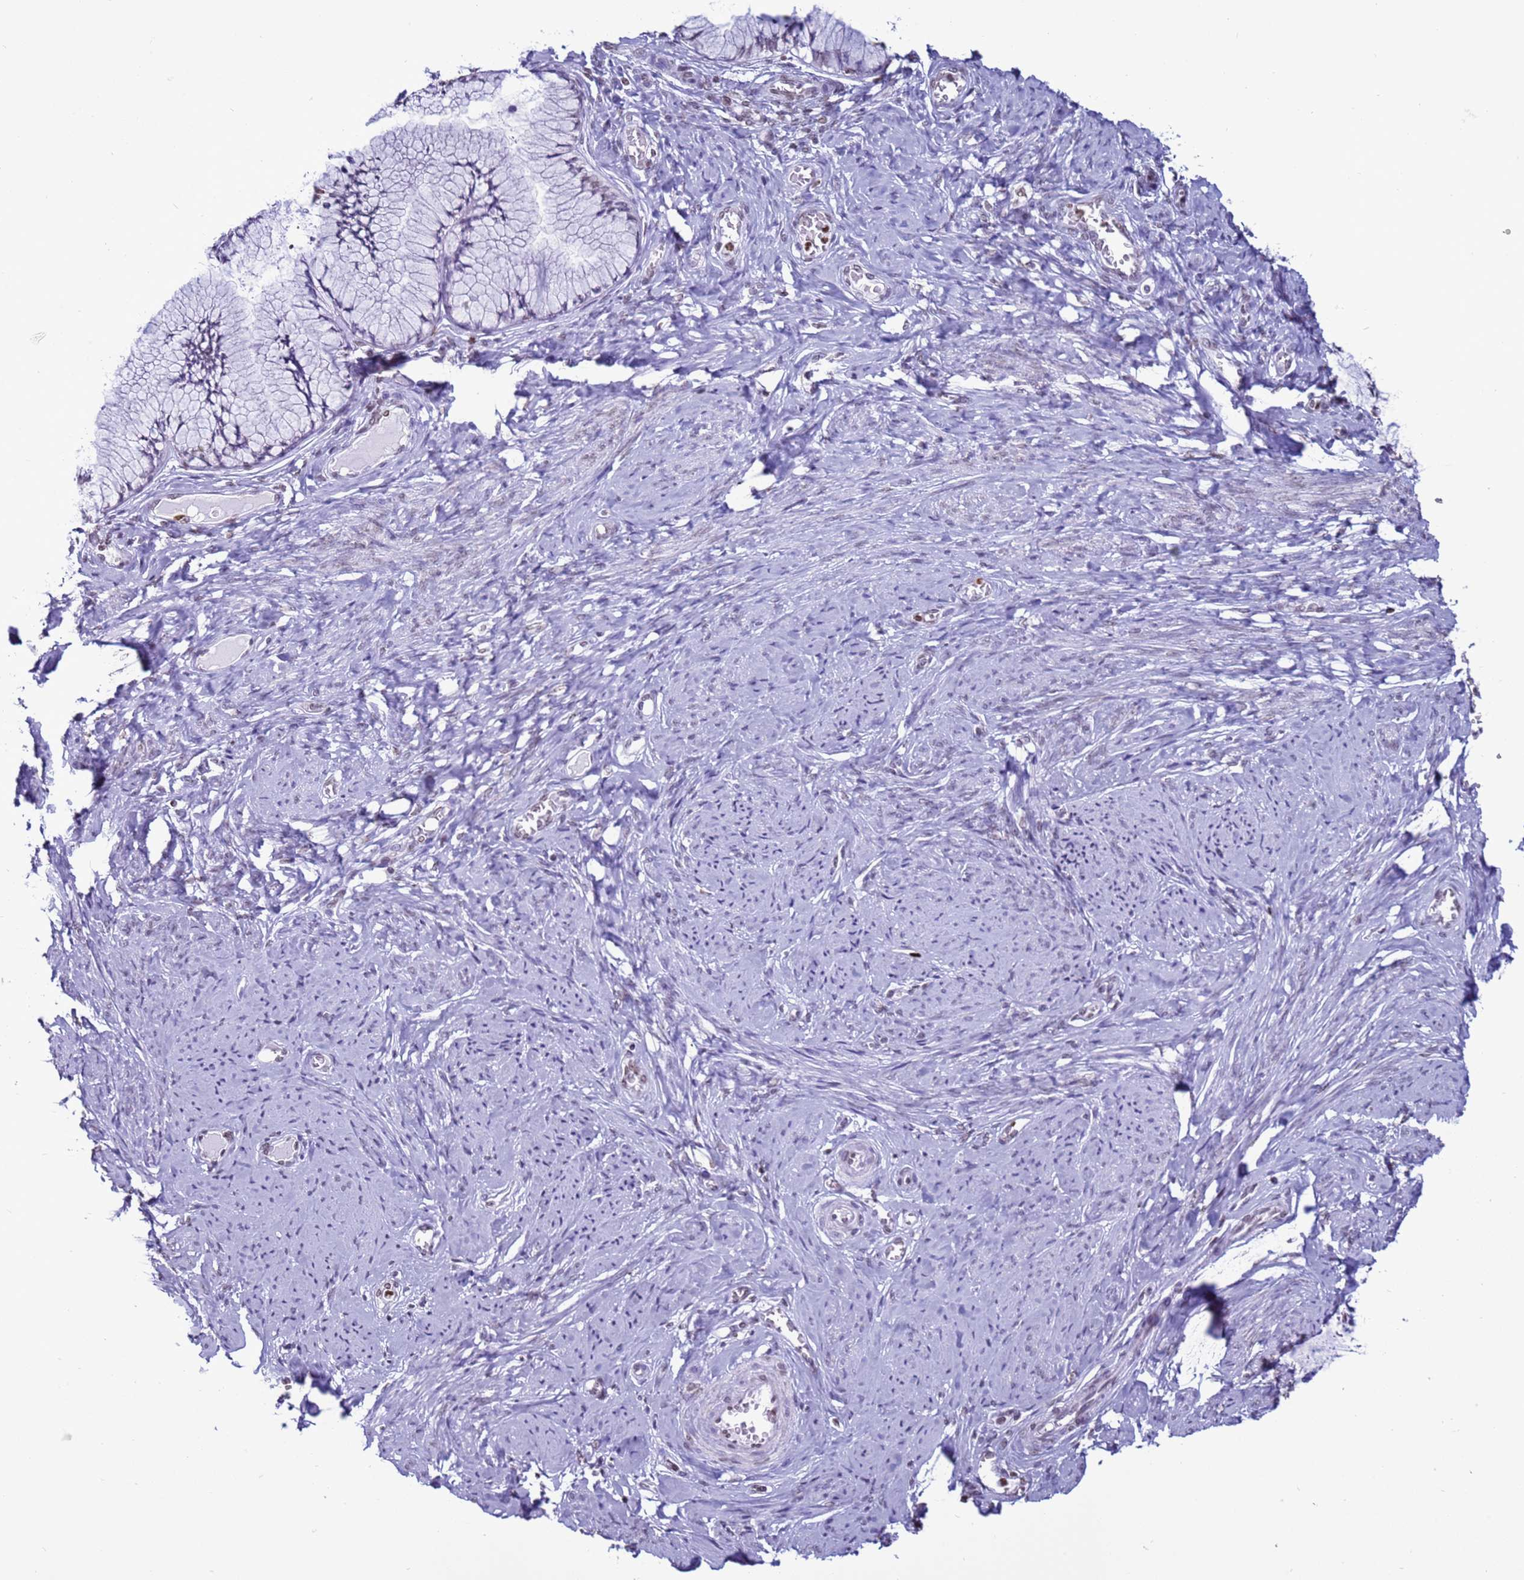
{"staining": {"intensity": "negative", "quantity": "none", "location": "none"}, "tissue": "cervix", "cell_type": "Glandular cells", "image_type": "normal", "snomed": [{"axis": "morphology", "description": "Normal tissue, NOS"}, {"axis": "topography", "description": "Cervix"}], "caption": "There is no significant staining in glandular cells of cervix. Brightfield microscopy of immunohistochemistry (IHC) stained with DAB (3,3'-diaminobenzidine) (brown) and hematoxylin (blue), captured at high magnification.", "gene": "H4C11", "patient": {"sex": "female", "age": 42}}